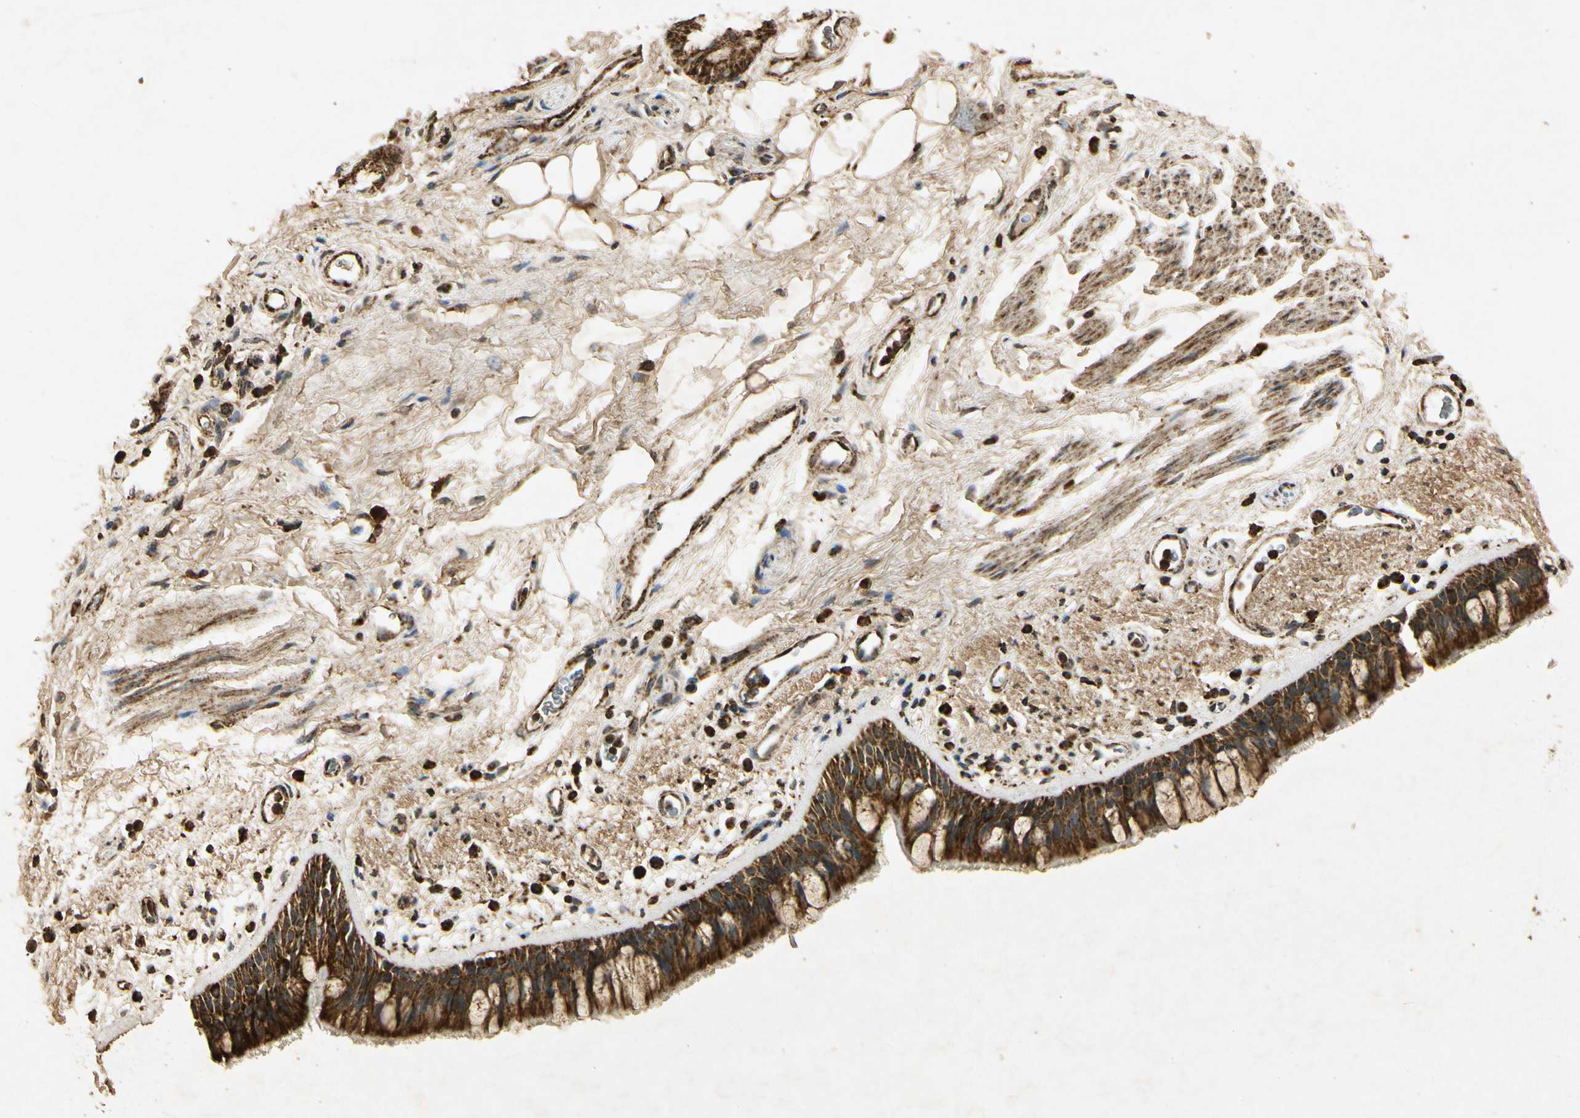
{"staining": {"intensity": "strong", "quantity": ">75%", "location": "cytoplasmic/membranous"}, "tissue": "bronchus", "cell_type": "Respiratory epithelial cells", "image_type": "normal", "snomed": [{"axis": "morphology", "description": "Normal tissue, NOS"}, {"axis": "morphology", "description": "Adenocarcinoma, NOS"}, {"axis": "topography", "description": "Bronchus"}, {"axis": "topography", "description": "Lung"}], "caption": "This photomicrograph shows IHC staining of normal bronchus, with high strong cytoplasmic/membranous staining in about >75% of respiratory epithelial cells.", "gene": "PRDX3", "patient": {"sex": "female", "age": 54}}